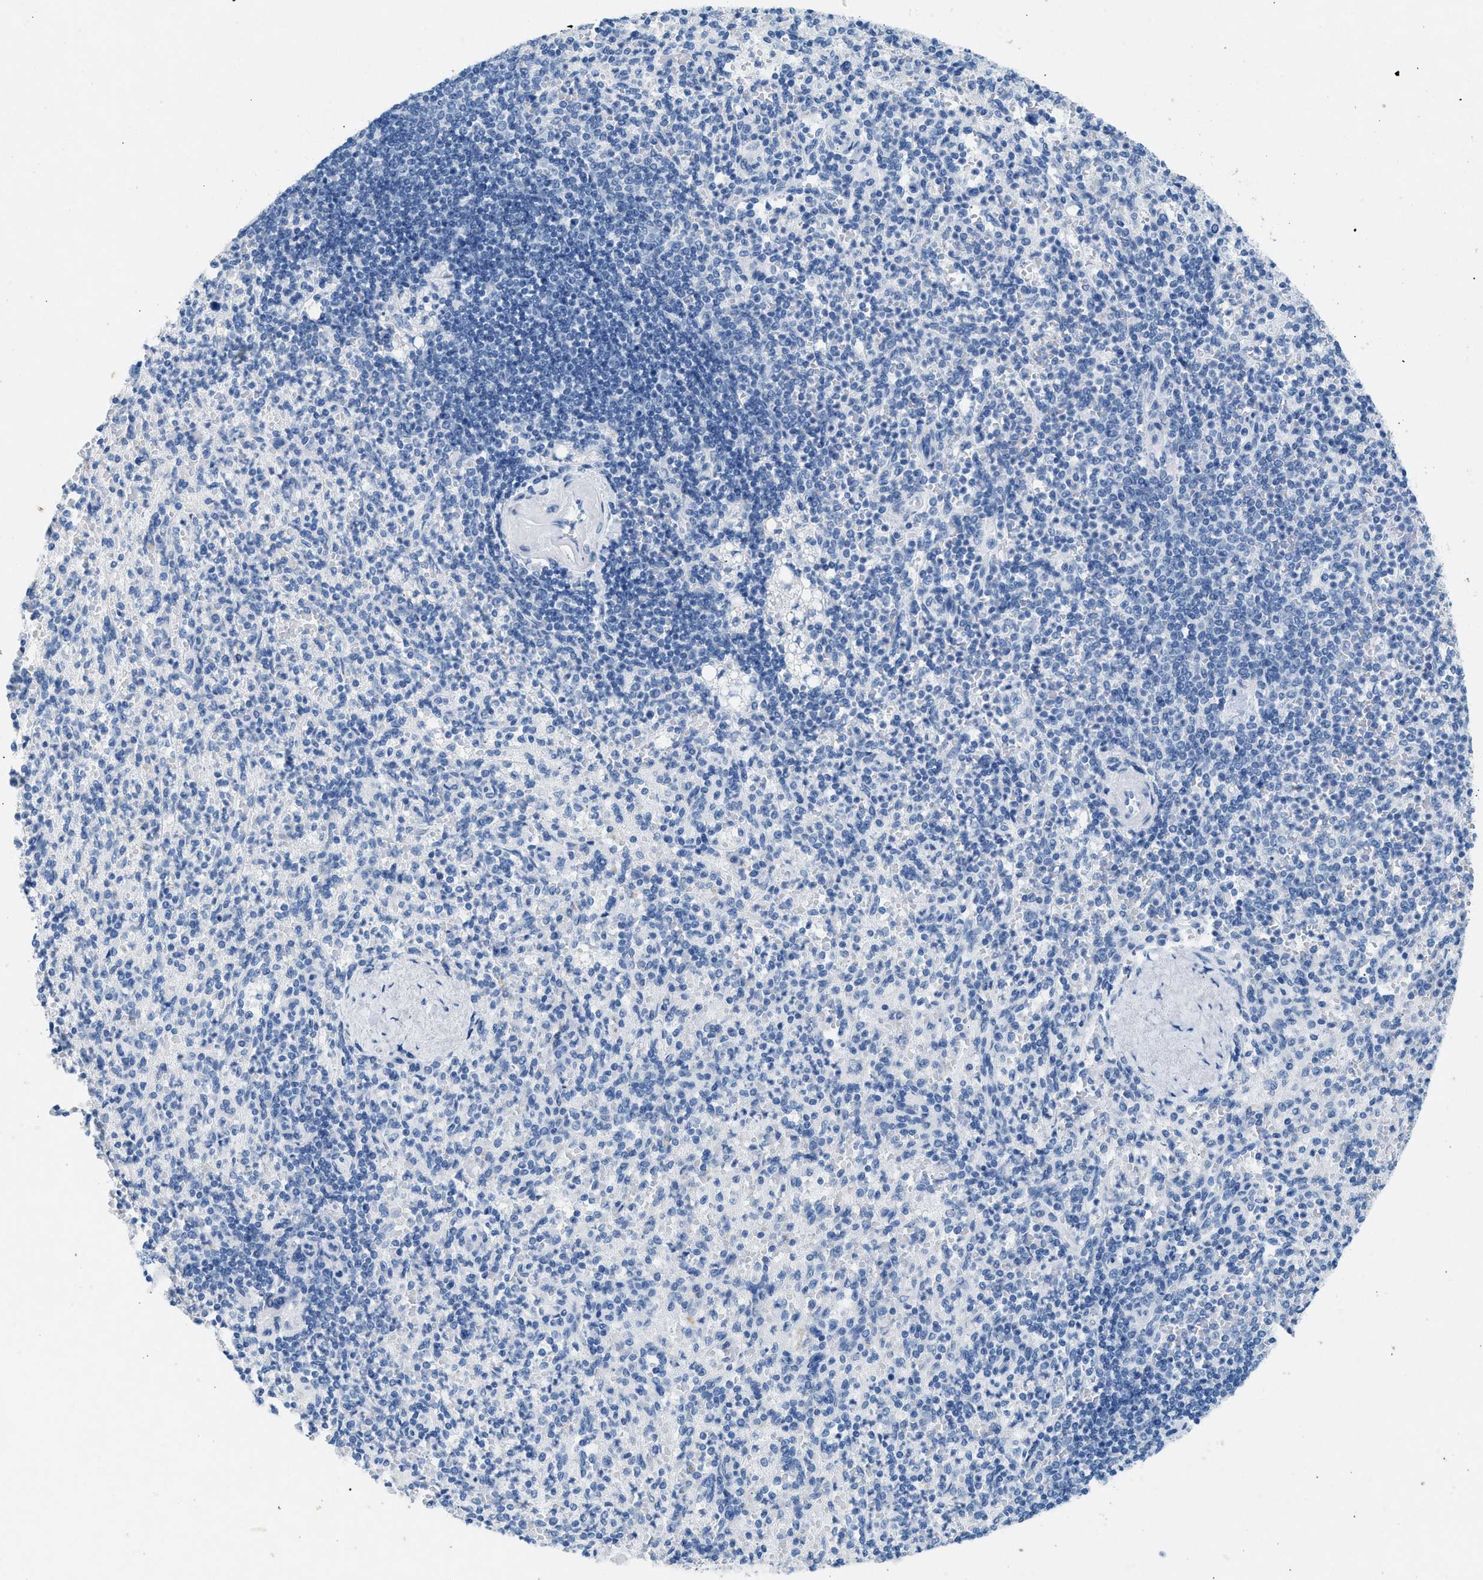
{"staining": {"intensity": "negative", "quantity": "none", "location": "none"}, "tissue": "spleen", "cell_type": "Cells in red pulp", "image_type": "normal", "snomed": [{"axis": "morphology", "description": "Normal tissue, NOS"}, {"axis": "topography", "description": "Spleen"}], "caption": "Immunohistochemical staining of normal spleen reveals no significant expression in cells in red pulp. Nuclei are stained in blue.", "gene": "HHATL", "patient": {"sex": "female", "age": 74}}